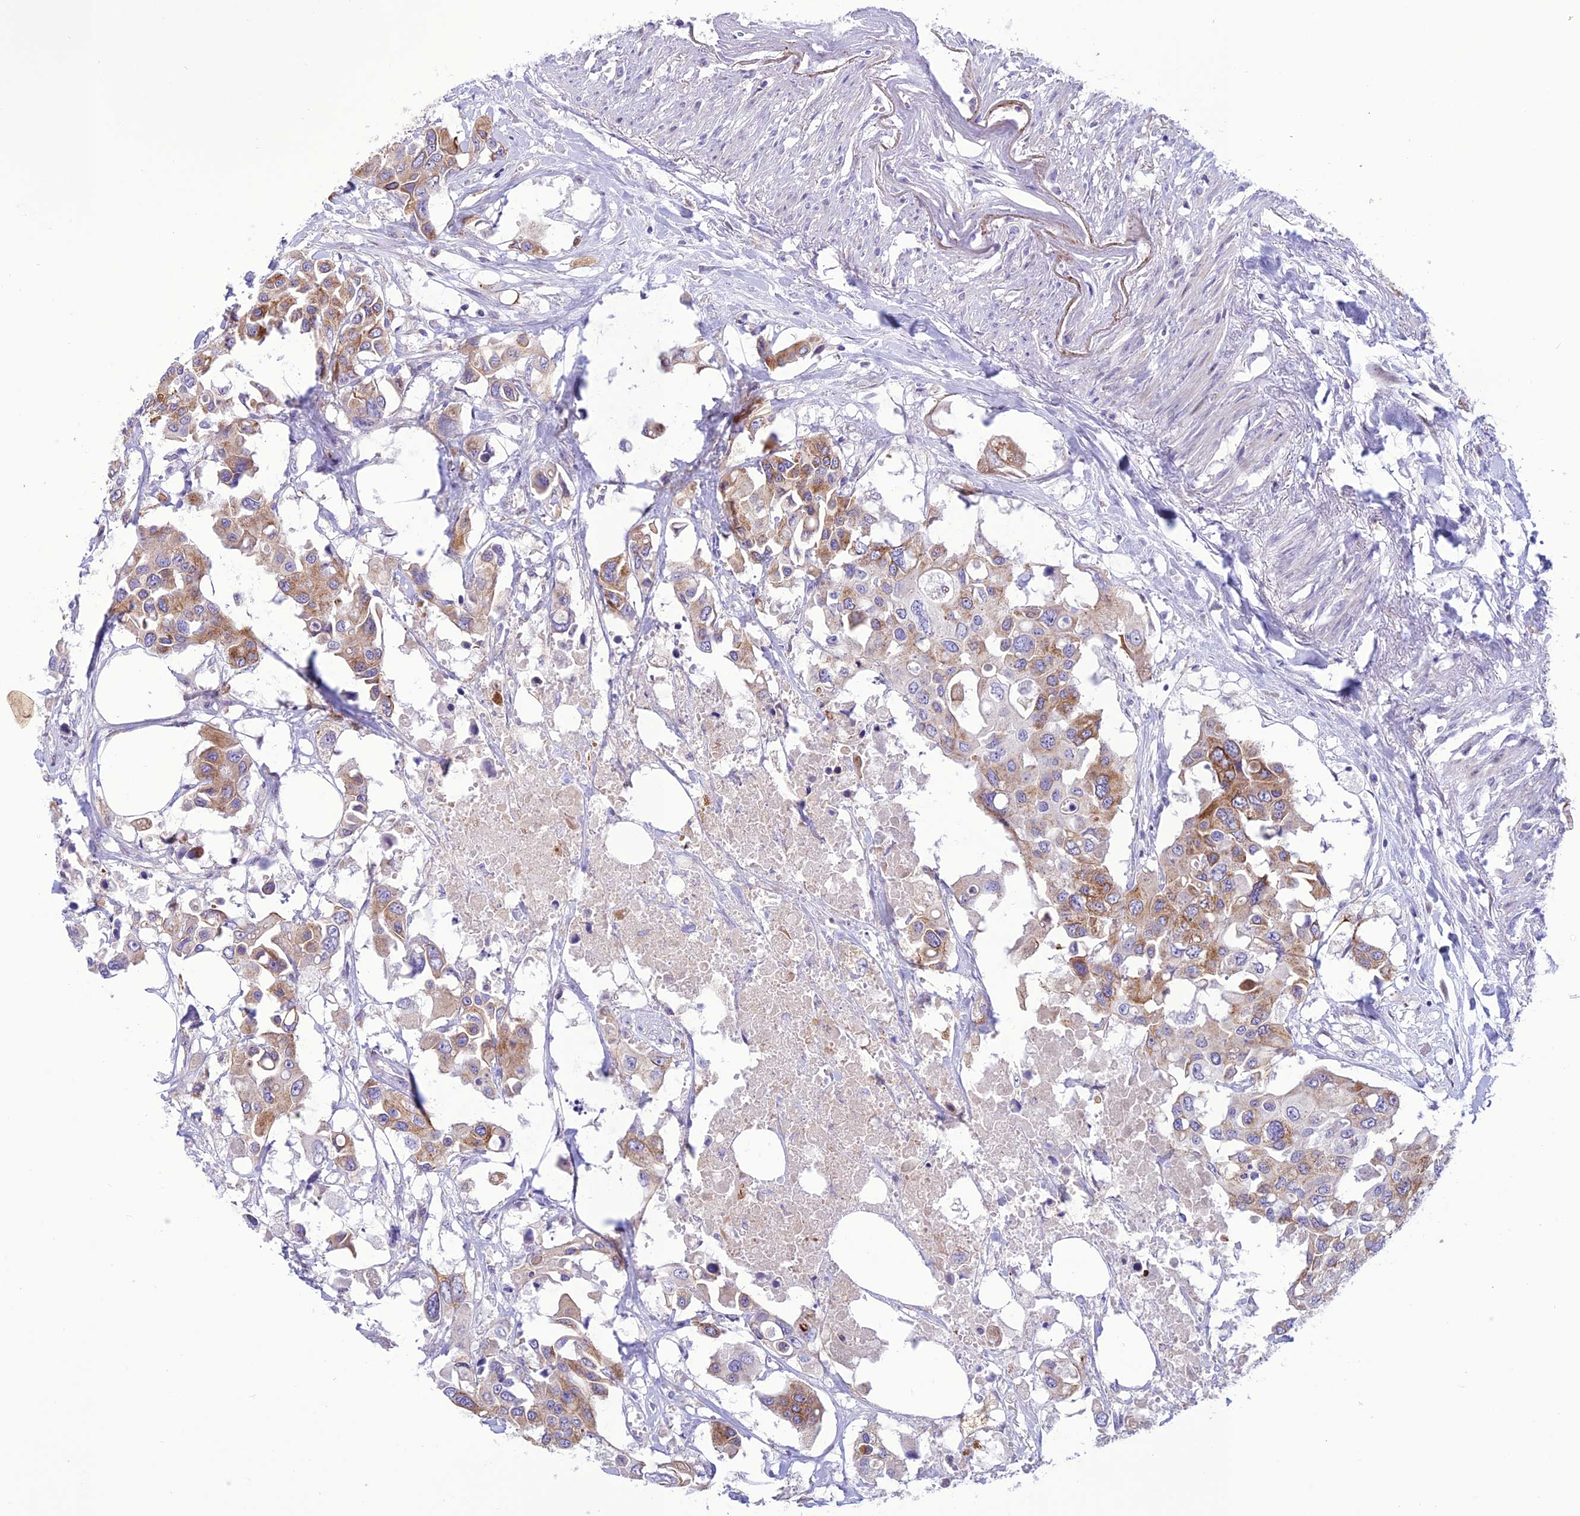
{"staining": {"intensity": "moderate", "quantity": "25%-75%", "location": "cytoplasmic/membranous"}, "tissue": "colorectal cancer", "cell_type": "Tumor cells", "image_type": "cancer", "snomed": [{"axis": "morphology", "description": "Adenocarcinoma, NOS"}, {"axis": "topography", "description": "Colon"}], "caption": "Brown immunohistochemical staining in colorectal cancer shows moderate cytoplasmic/membranous expression in approximately 25%-75% of tumor cells.", "gene": "JMY", "patient": {"sex": "male", "age": 77}}